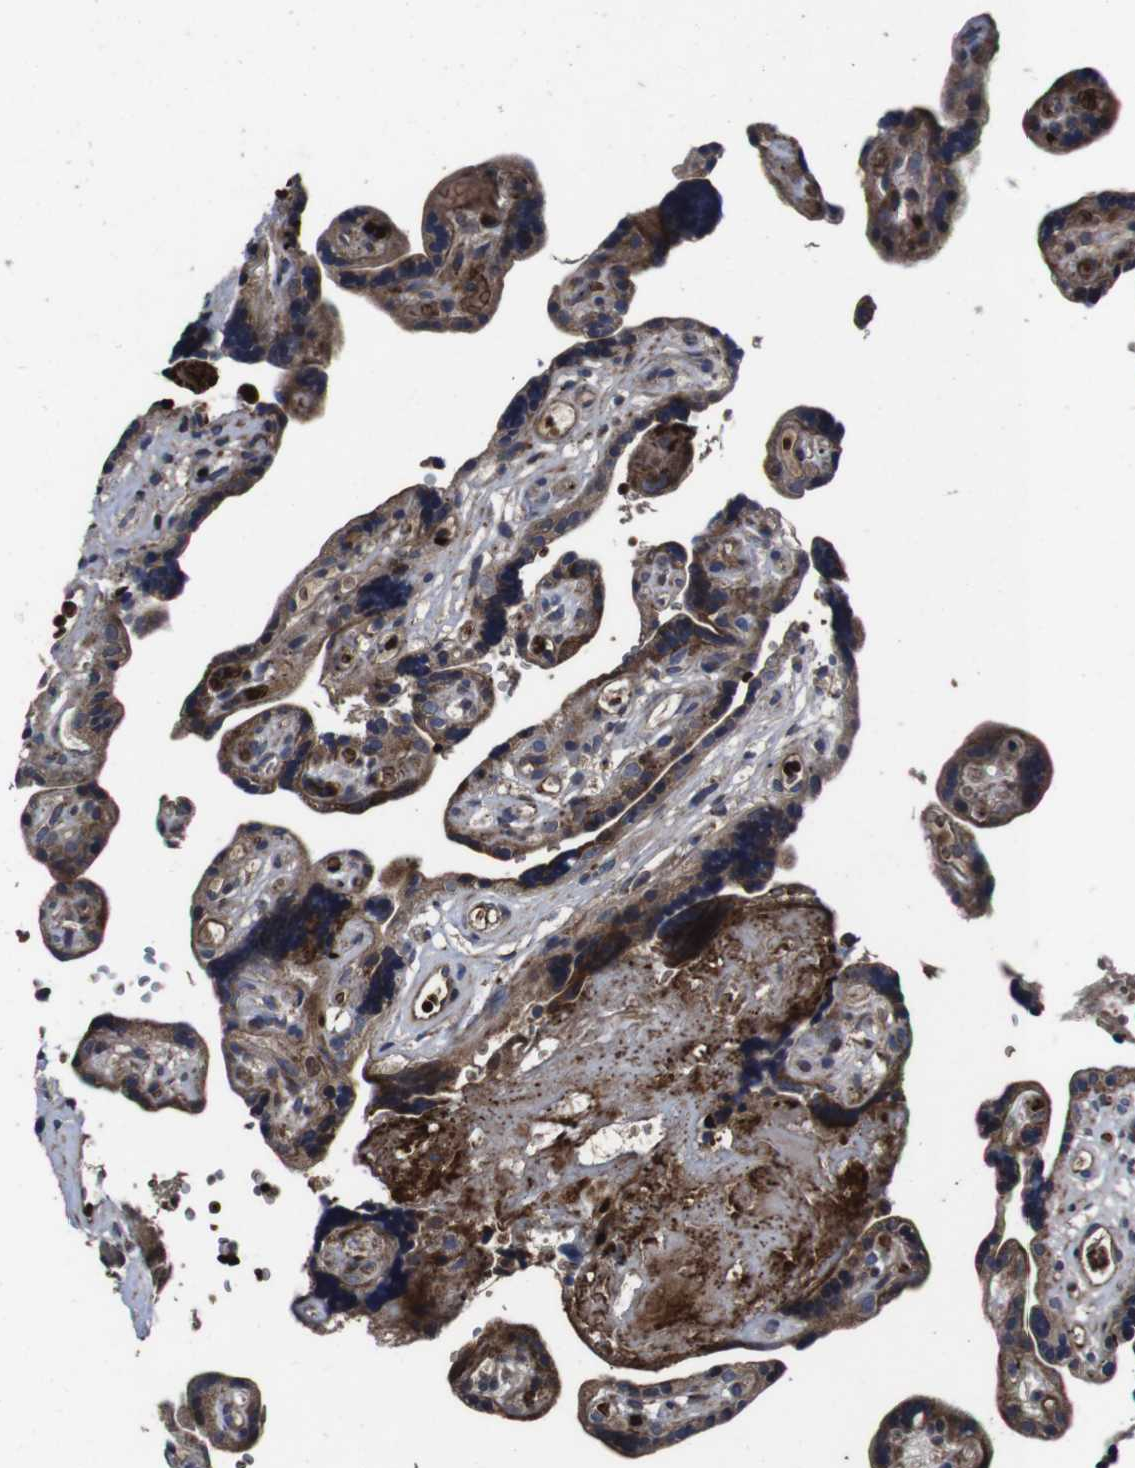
{"staining": {"intensity": "strong", "quantity": ">75%", "location": "cytoplasmic/membranous"}, "tissue": "placenta", "cell_type": "Trophoblastic cells", "image_type": "normal", "snomed": [{"axis": "morphology", "description": "Normal tissue, NOS"}, {"axis": "topography", "description": "Placenta"}], "caption": "Human placenta stained with a brown dye displays strong cytoplasmic/membranous positive positivity in approximately >75% of trophoblastic cells.", "gene": "SMYD3", "patient": {"sex": "female", "age": 30}}